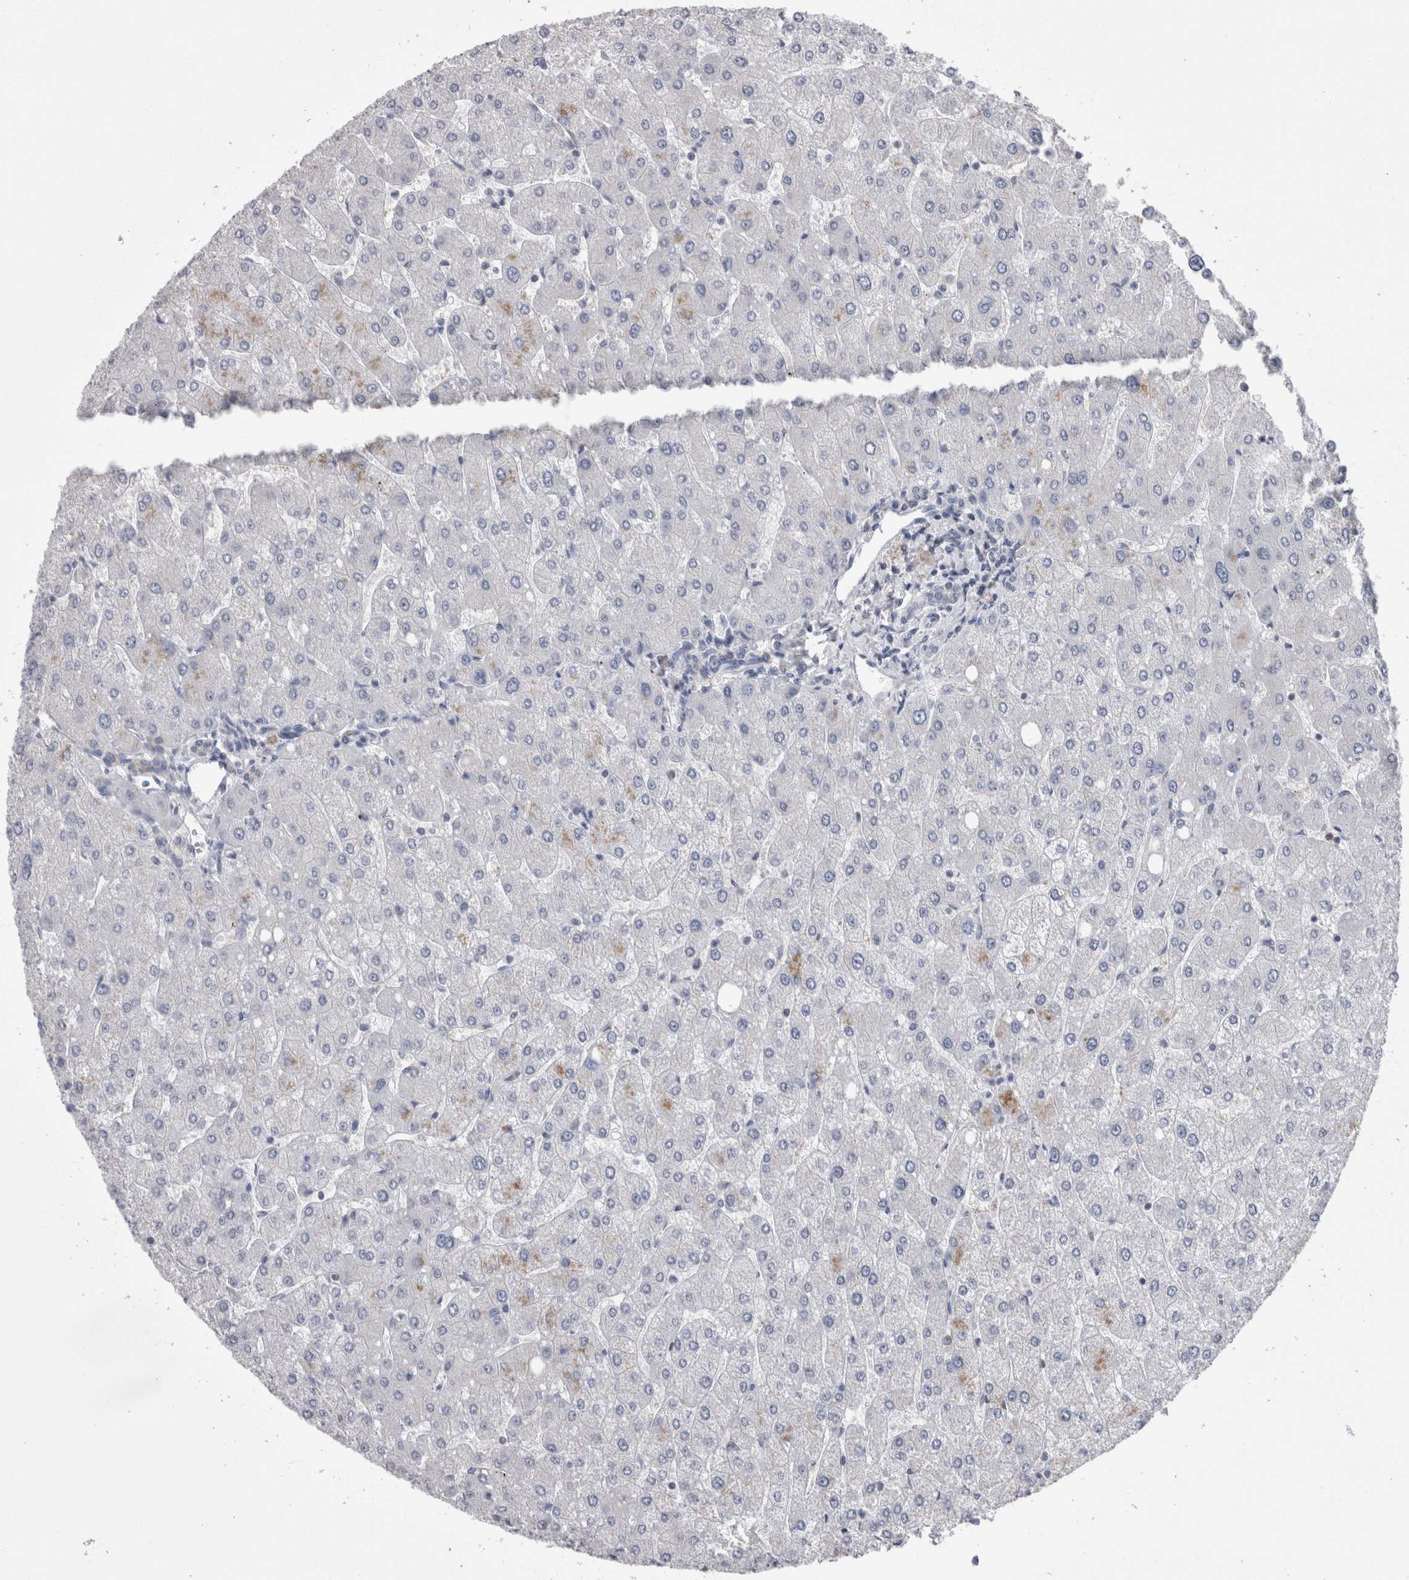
{"staining": {"intensity": "negative", "quantity": "none", "location": "none"}, "tissue": "liver", "cell_type": "Cholangiocytes", "image_type": "normal", "snomed": [{"axis": "morphology", "description": "Normal tissue, NOS"}, {"axis": "topography", "description": "Liver"}], "caption": "An IHC photomicrograph of benign liver is shown. There is no staining in cholangiocytes of liver.", "gene": "DCTN6", "patient": {"sex": "male", "age": 55}}